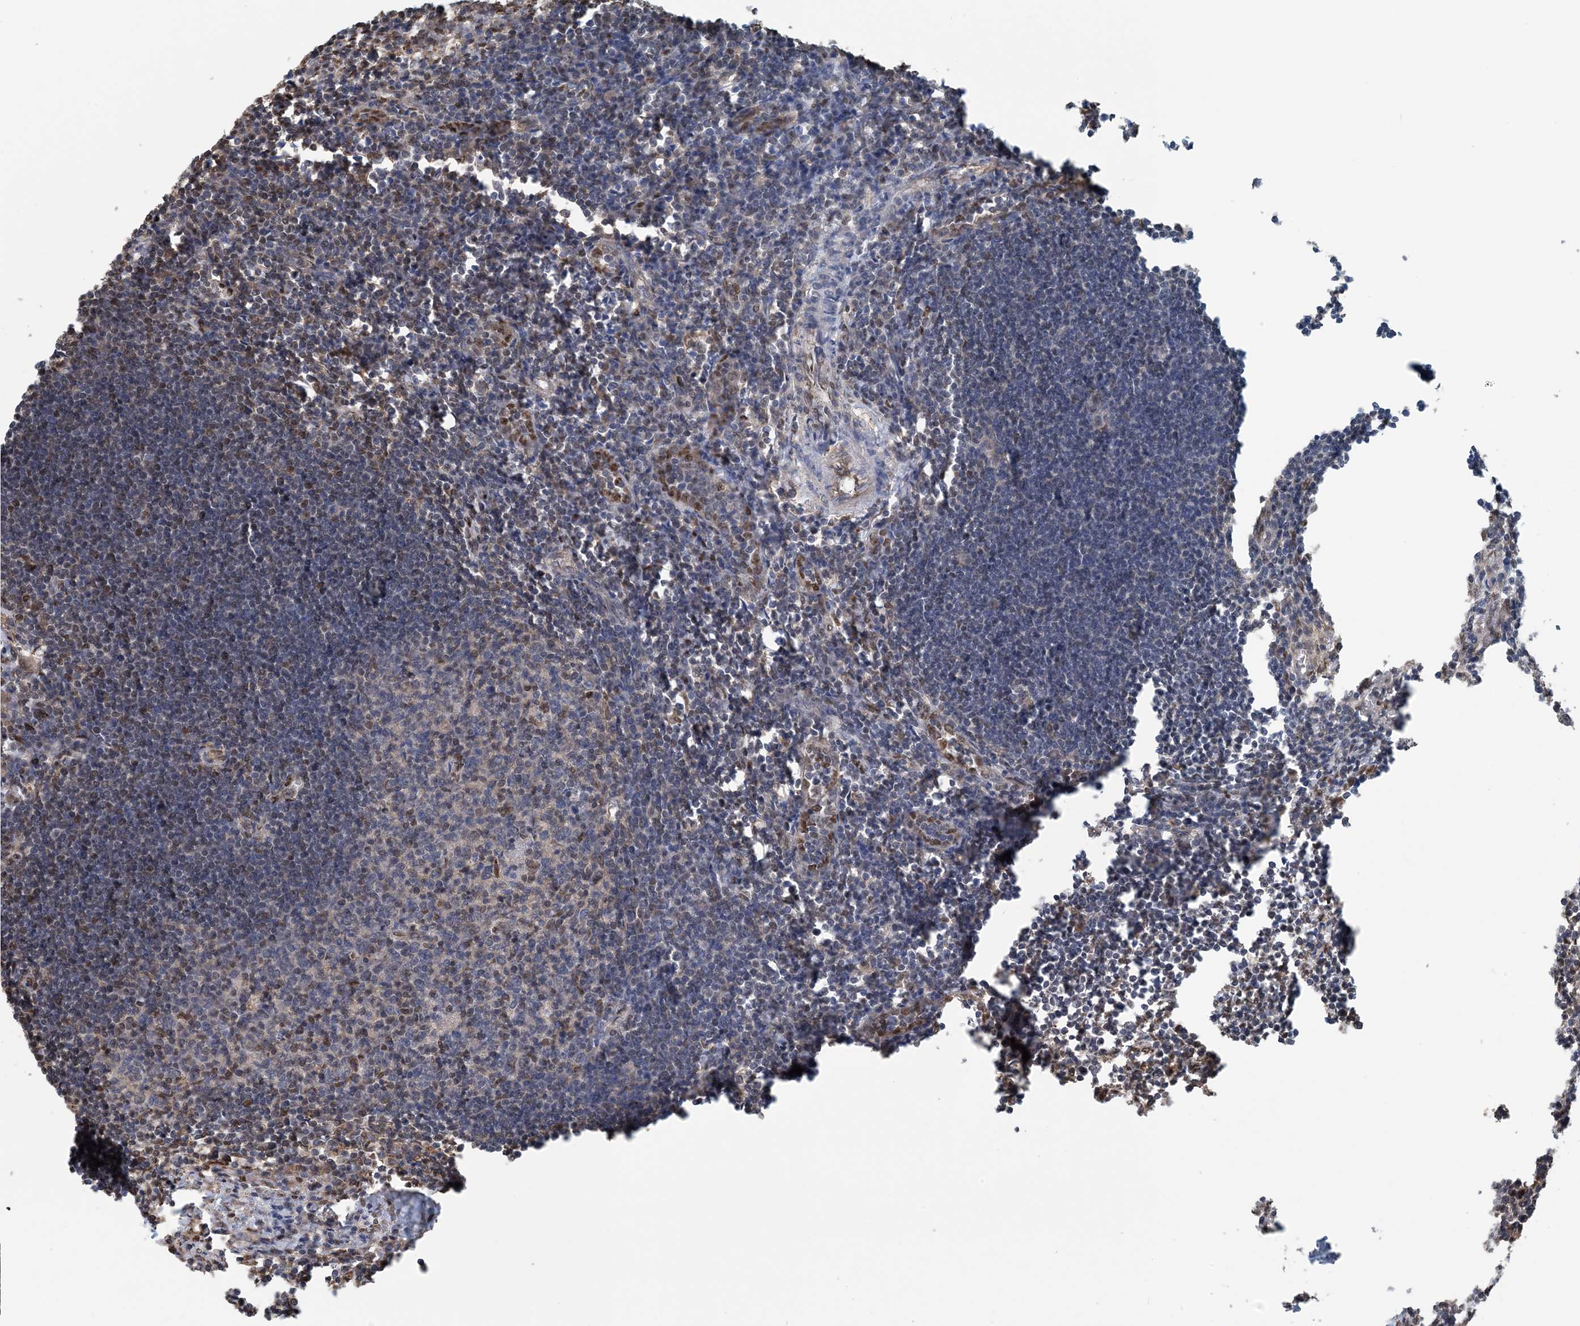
{"staining": {"intensity": "moderate", "quantity": "25%-75%", "location": "nuclear"}, "tissue": "lymph node", "cell_type": "Germinal center cells", "image_type": "normal", "snomed": [{"axis": "morphology", "description": "Normal tissue, NOS"}, {"axis": "morphology", "description": "Malignant melanoma, Metastatic site"}, {"axis": "topography", "description": "Lymph node"}], "caption": "A medium amount of moderate nuclear expression is identified in about 25%-75% of germinal center cells in benign lymph node.", "gene": "HIKESHI", "patient": {"sex": "male", "age": 41}}